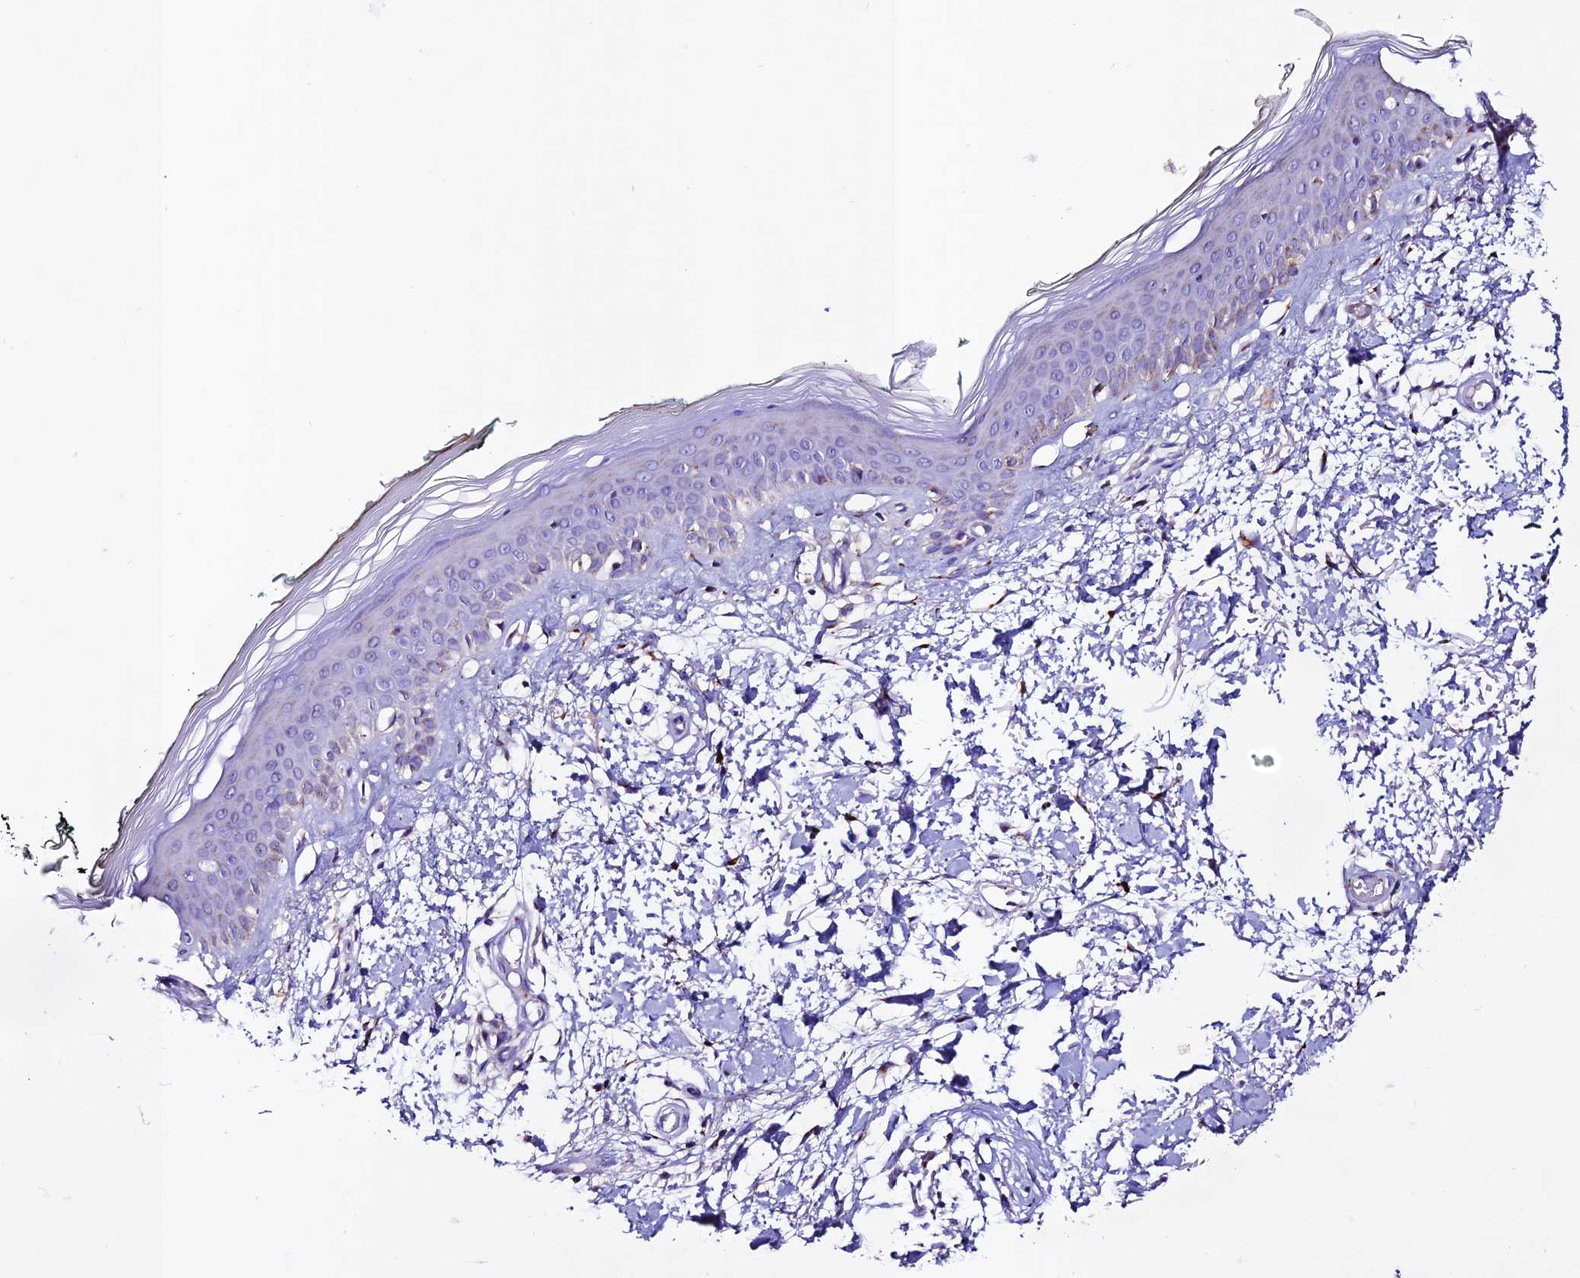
{"staining": {"intensity": "negative", "quantity": "none", "location": "none"}, "tissue": "skin", "cell_type": "Fibroblasts", "image_type": "normal", "snomed": [{"axis": "morphology", "description": "Normal tissue, NOS"}, {"axis": "topography", "description": "Skin"}], "caption": "Skin was stained to show a protein in brown. There is no significant positivity in fibroblasts. (DAB immunohistochemistry with hematoxylin counter stain).", "gene": "OR51Q1", "patient": {"sex": "male", "age": 62}}